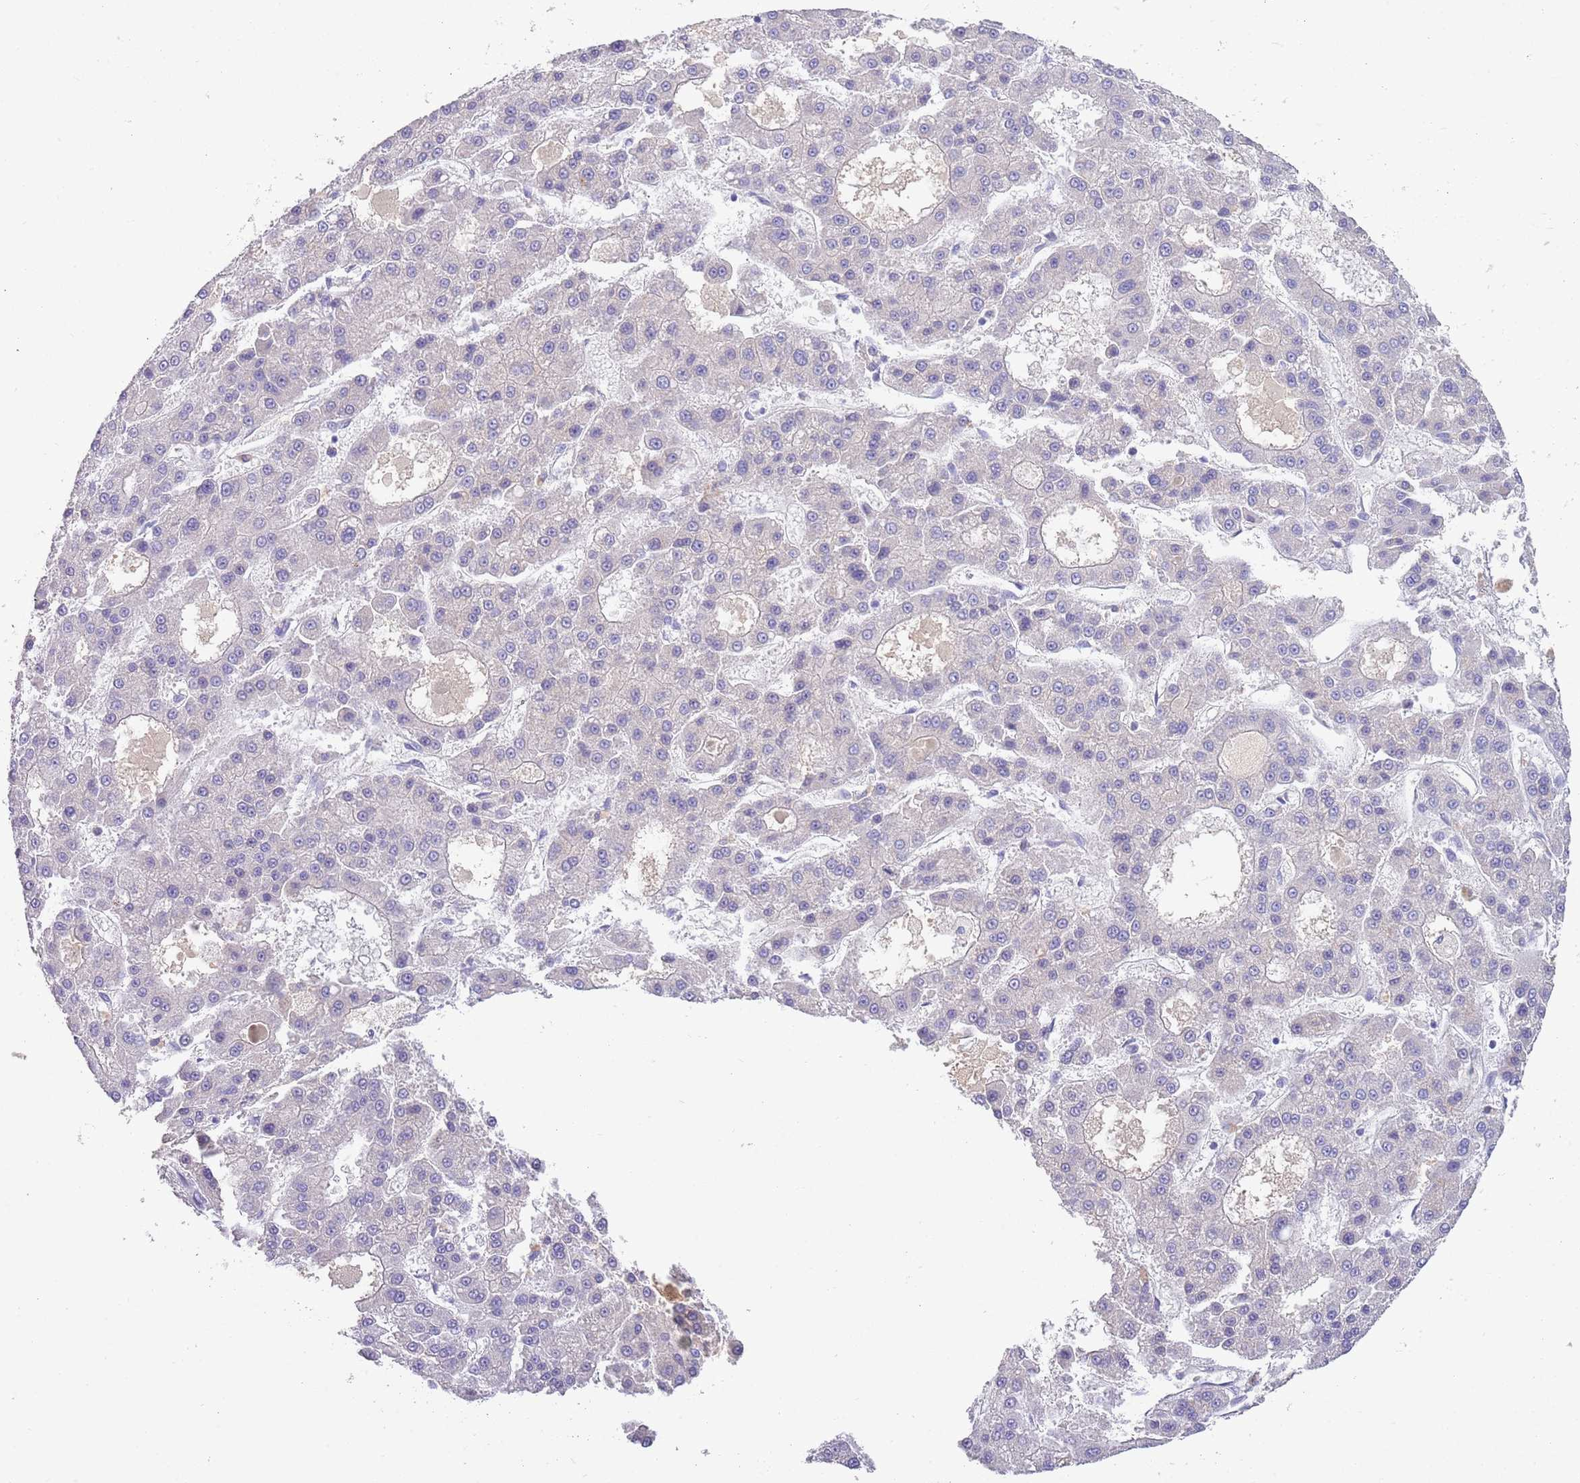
{"staining": {"intensity": "negative", "quantity": "none", "location": "none"}, "tissue": "liver cancer", "cell_type": "Tumor cells", "image_type": "cancer", "snomed": [{"axis": "morphology", "description": "Carcinoma, Hepatocellular, NOS"}, {"axis": "topography", "description": "Liver"}], "caption": "DAB (3,3'-diaminobenzidine) immunohistochemical staining of liver cancer (hepatocellular carcinoma) exhibits no significant positivity in tumor cells.", "gene": "IGFL4", "patient": {"sex": "male", "age": 70}}